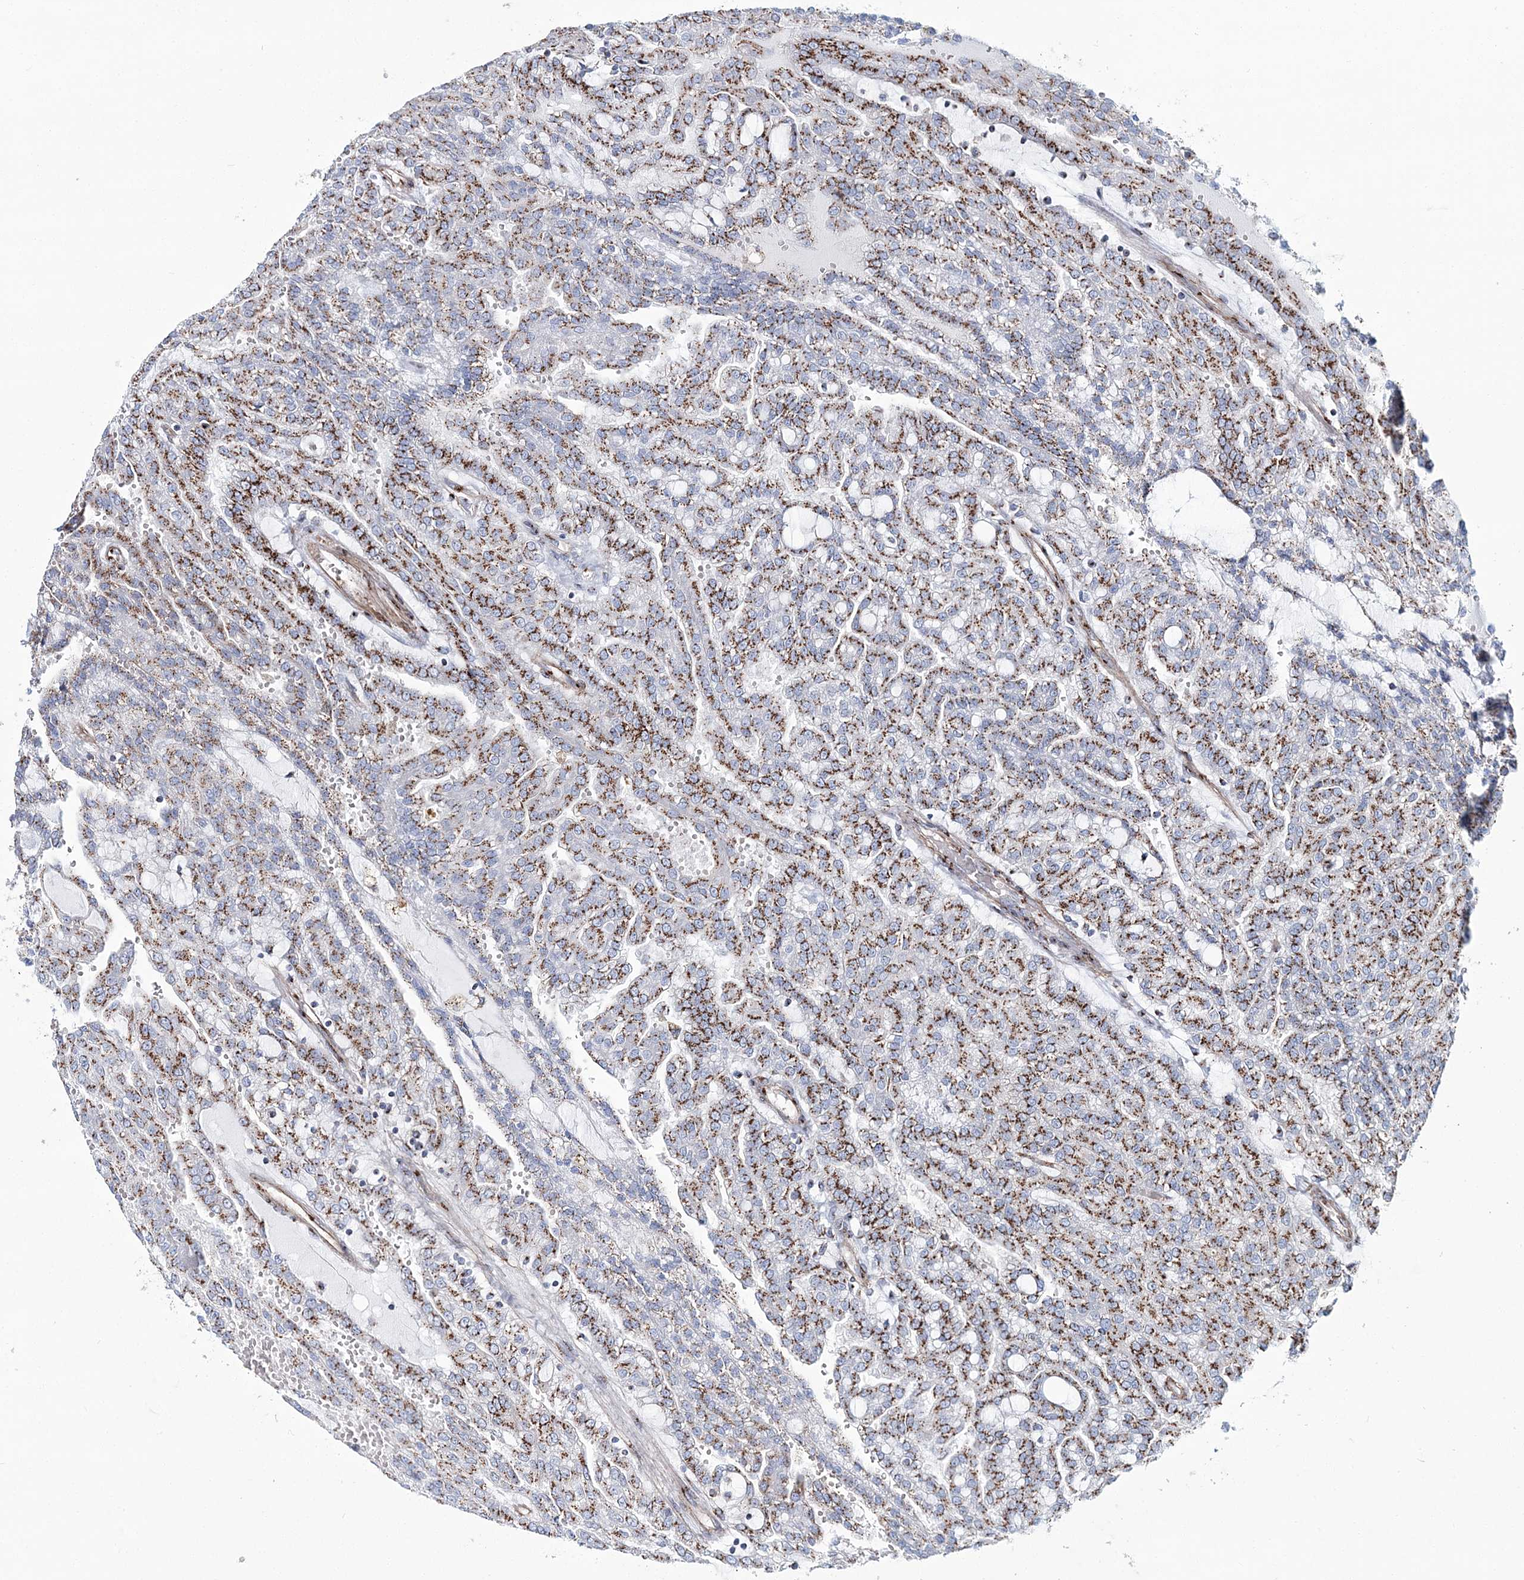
{"staining": {"intensity": "moderate", "quantity": ">75%", "location": "cytoplasmic/membranous"}, "tissue": "renal cancer", "cell_type": "Tumor cells", "image_type": "cancer", "snomed": [{"axis": "morphology", "description": "Adenocarcinoma, NOS"}, {"axis": "topography", "description": "Kidney"}], "caption": "Protein staining of renal cancer (adenocarcinoma) tissue exhibits moderate cytoplasmic/membranous staining in approximately >75% of tumor cells.", "gene": "MAN1A2", "patient": {"sex": "male", "age": 63}}